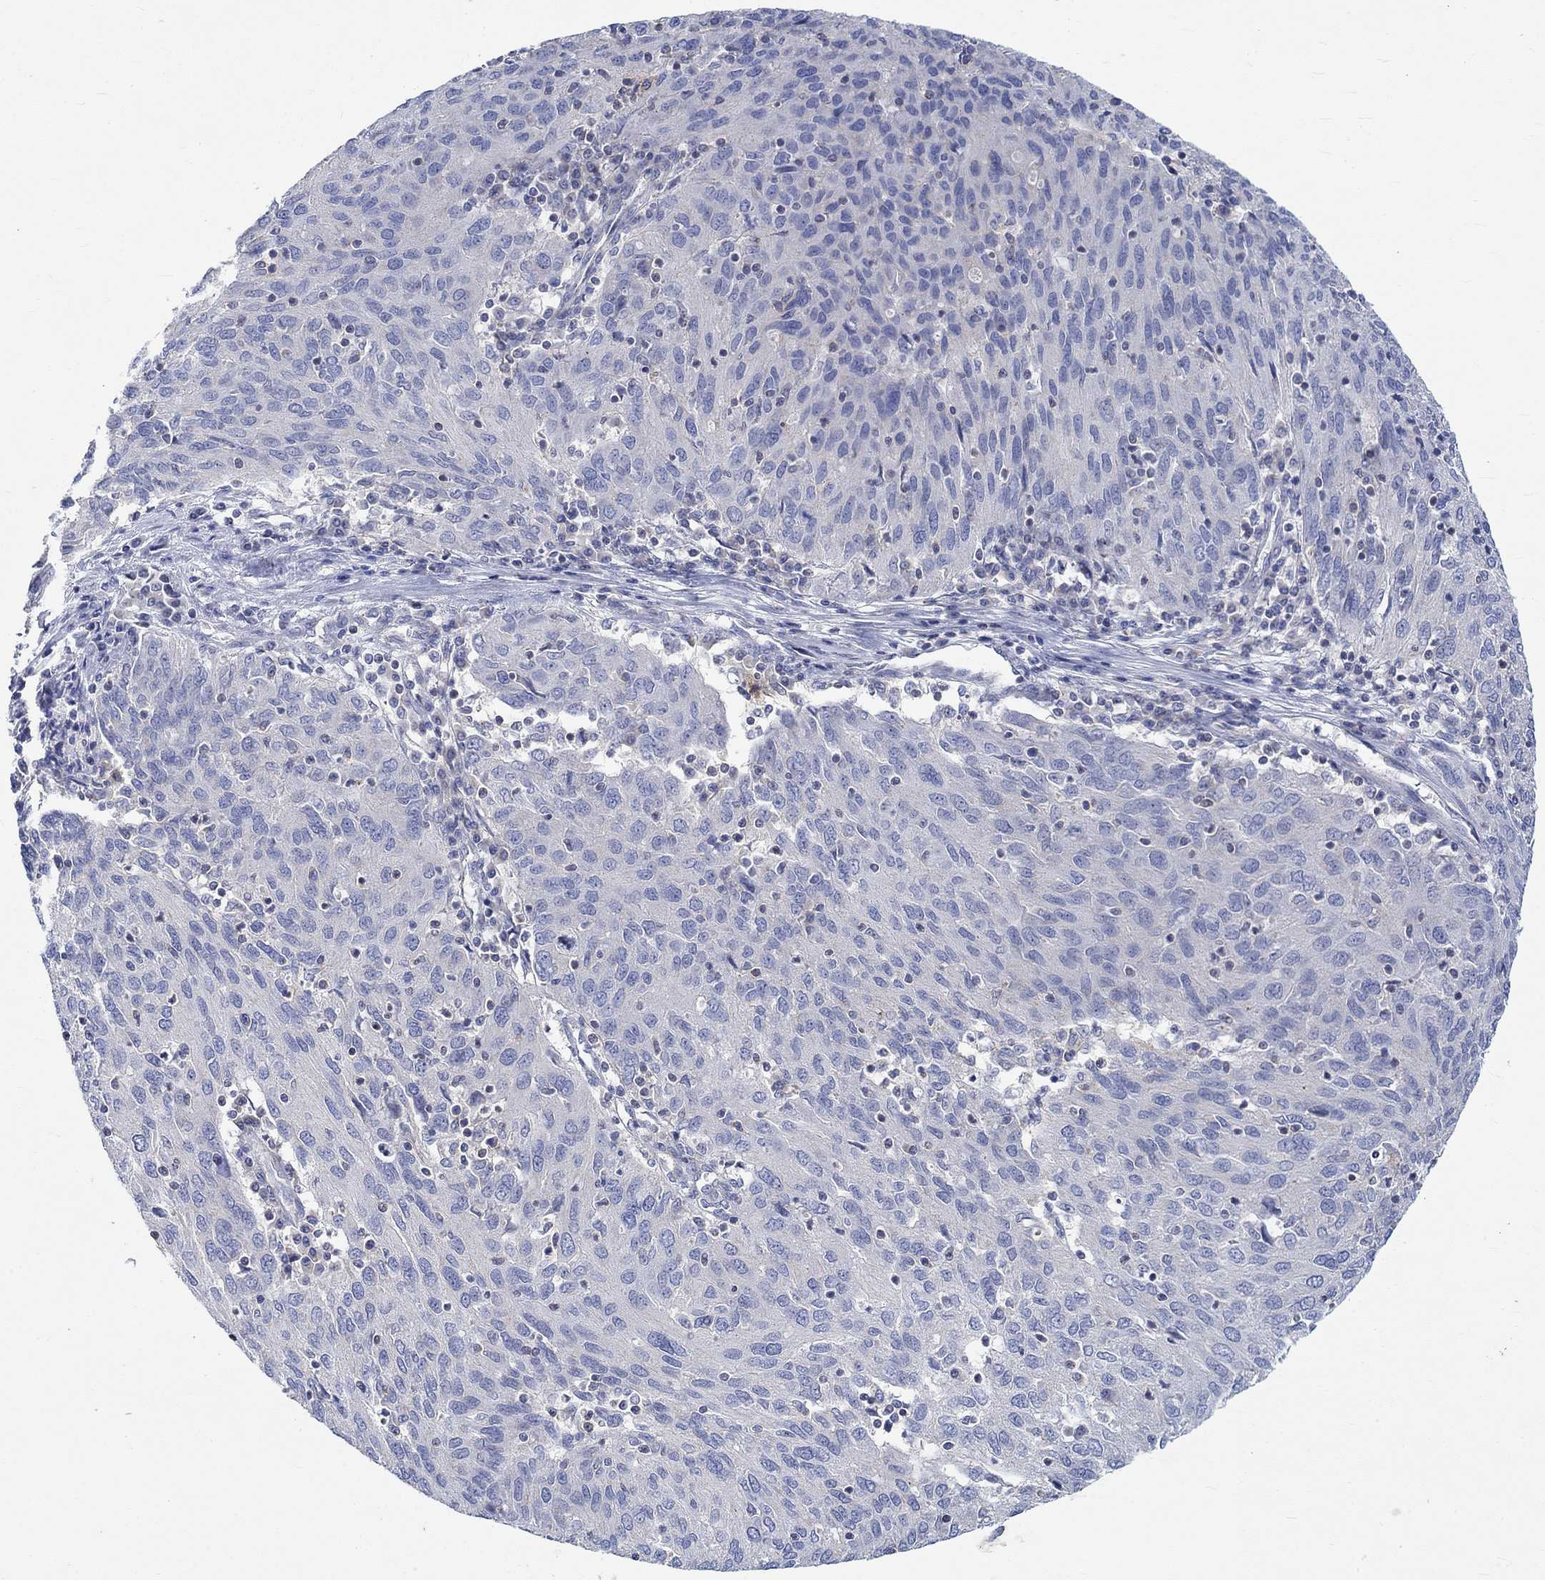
{"staining": {"intensity": "negative", "quantity": "none", "location": "none"}, "tissue": "ovarian cancer", "cell_type": "Tumor cells", "image_type": "cancer", "snomed": [{"axis": "morphology", "description": "Carcinoma, endometroid"}, {"axis": "topography", "description": "Ovary"}], "caption": "IHC image of human endometroid carcinoma (ovarian) stained for a protein (brown), which demonstrates no expression in tumor cells.", "gene": "NAV3", "patient": {"sex": "female", "age": 50}}